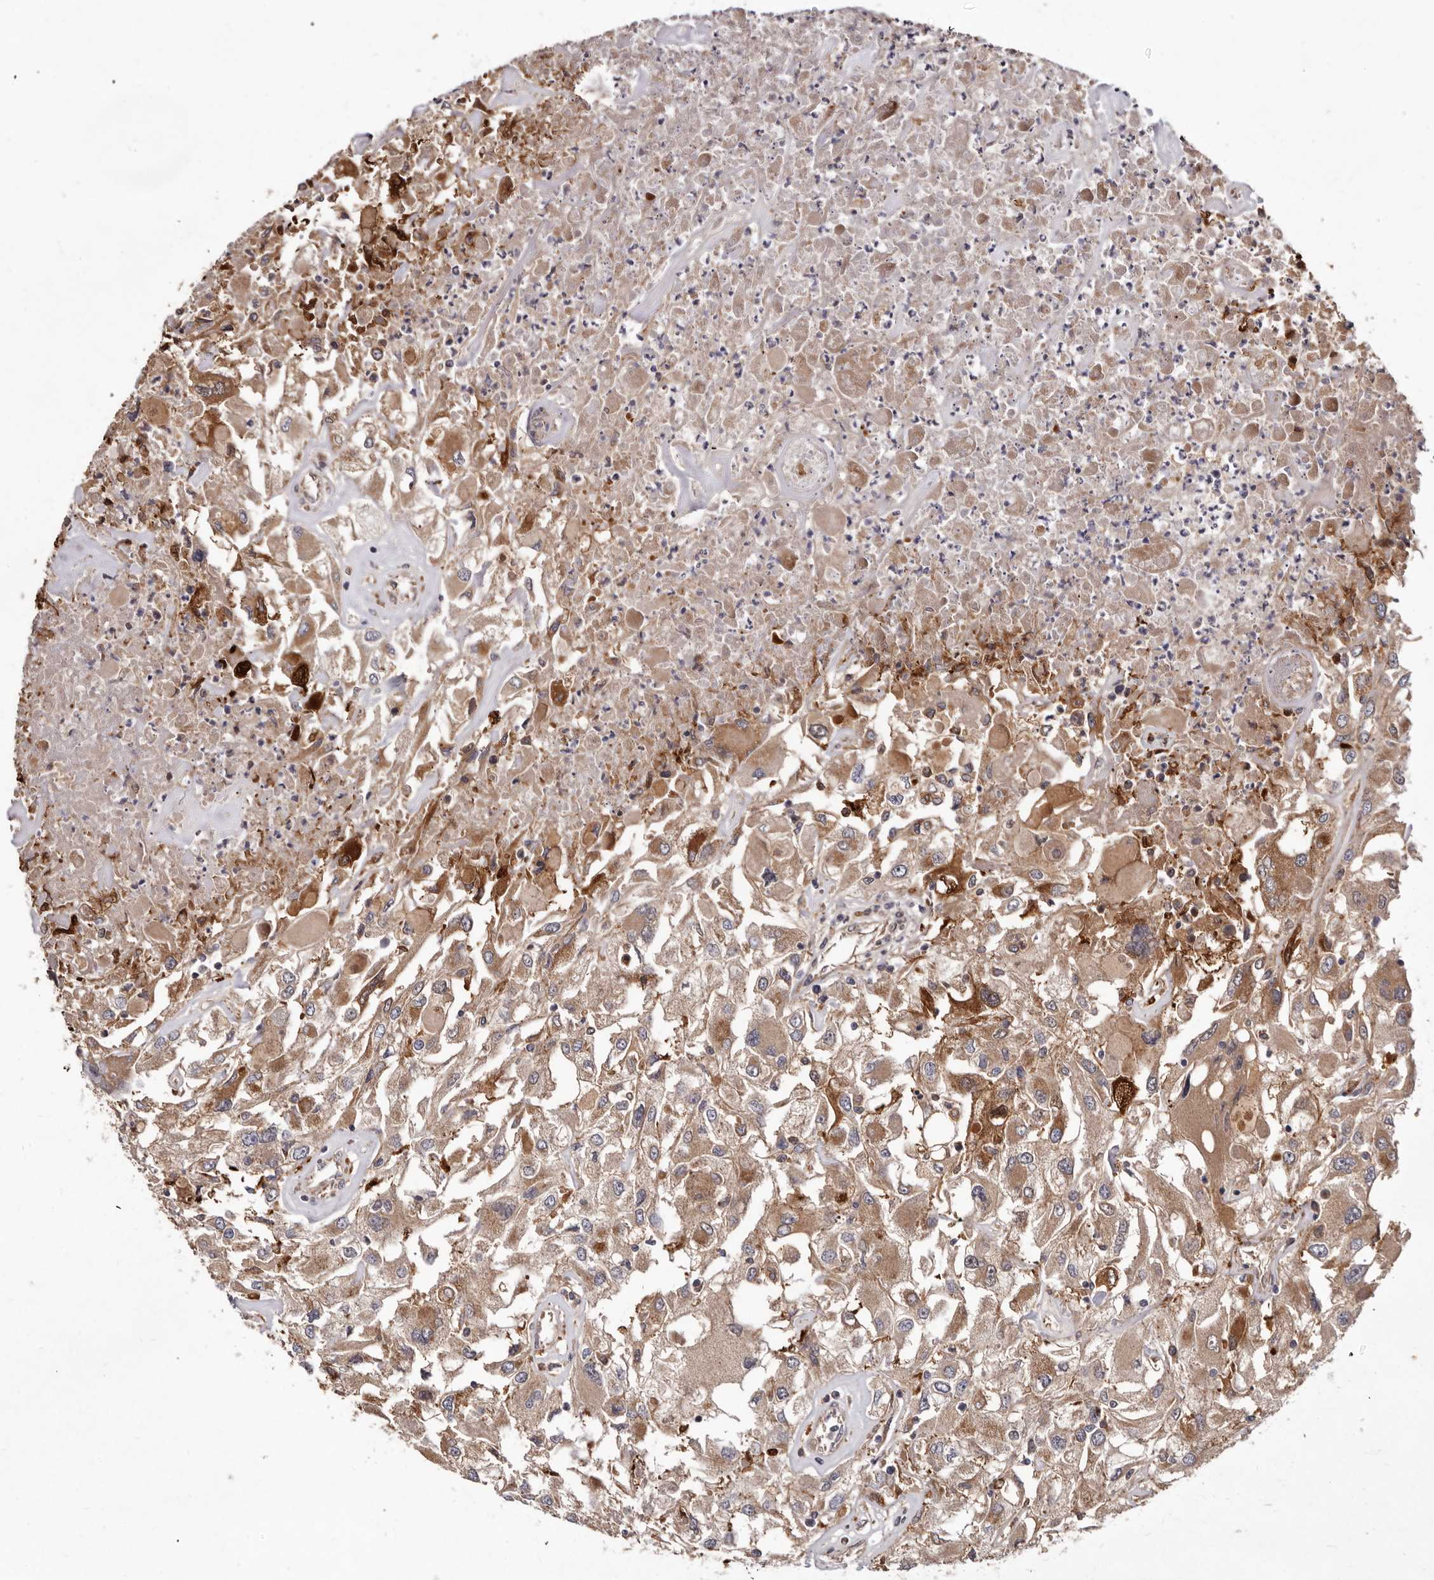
{"staining": {"intensity": "moderate", "quantity": ">75%", "location": "cytoplasmic/membranous"}, "tissue": "renal cancer", "cell_type": "Tumor cells", "image_type": "cancer", "snomed": [{"axis": "morphology", "description": "Adenocarcinoma, NOS"}, {"axis": "topography", "description": "Kidney"}], "caption": "Brown immunohistochemical staining in adenocarcinoma (renal) reveals moderate cytoplasmic/membranous staining in approximately >75% of tumor cells.", "gene": "GOT1L1", "patient": {"sex": "female", "age": 52}}